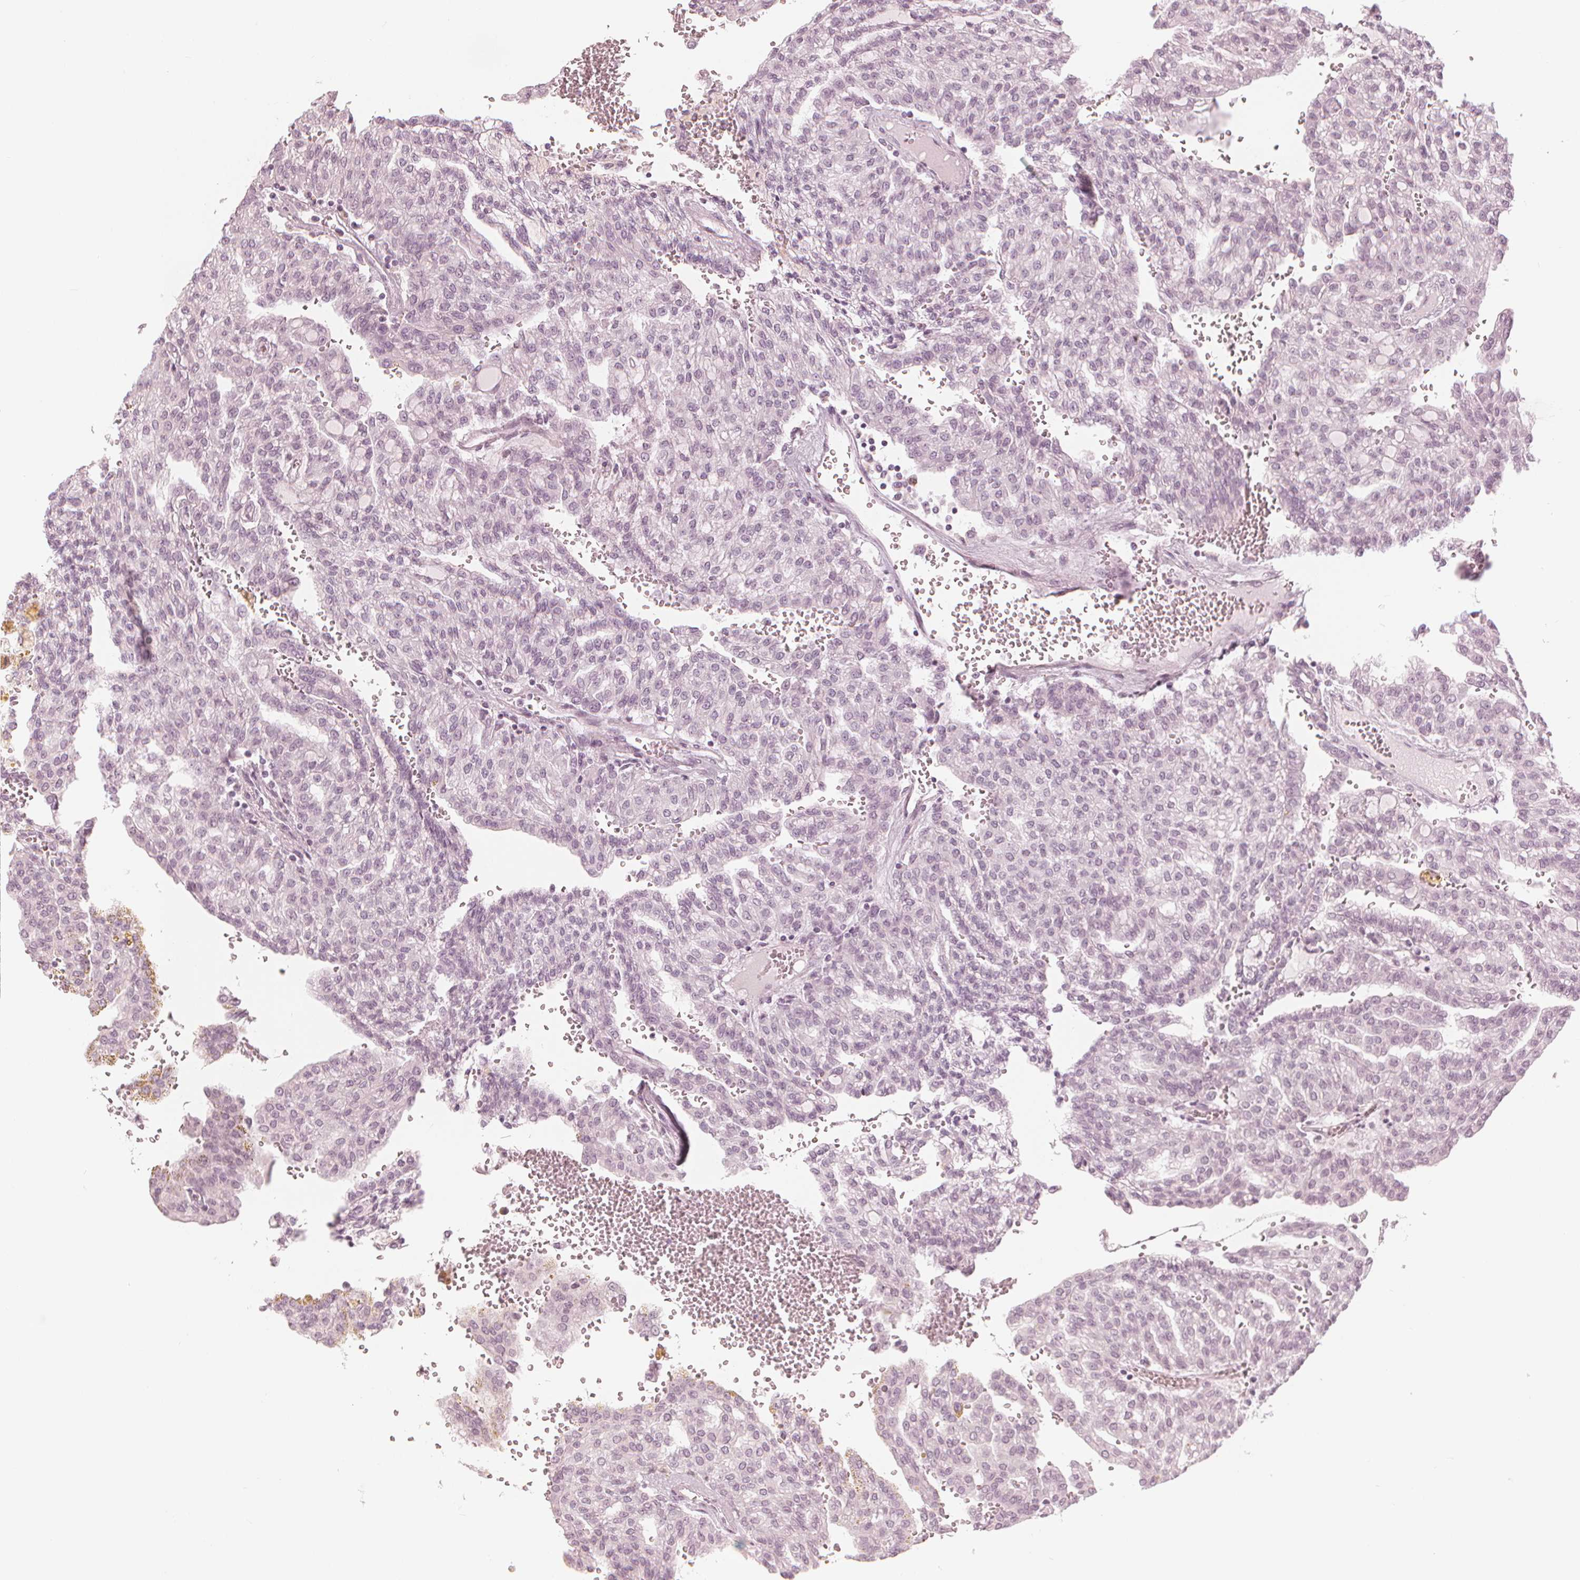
{"staining": {"intensity": "negative", "quantity": "none", "location": "none"}, "tissue": "renal cancer", "cell_type": "Tumor cells", "image_type": "cancer", "snomed": [{"axis": "morphology", "description": "Adenocarcinoma, NOS"}, {"axis": "topography", "description": "Kidney"}], "caption": "There is no significant positivity in tumor cells of renal cancer.", "gene": "PAEP", "patient": {"sex": "male", "age": 63}}